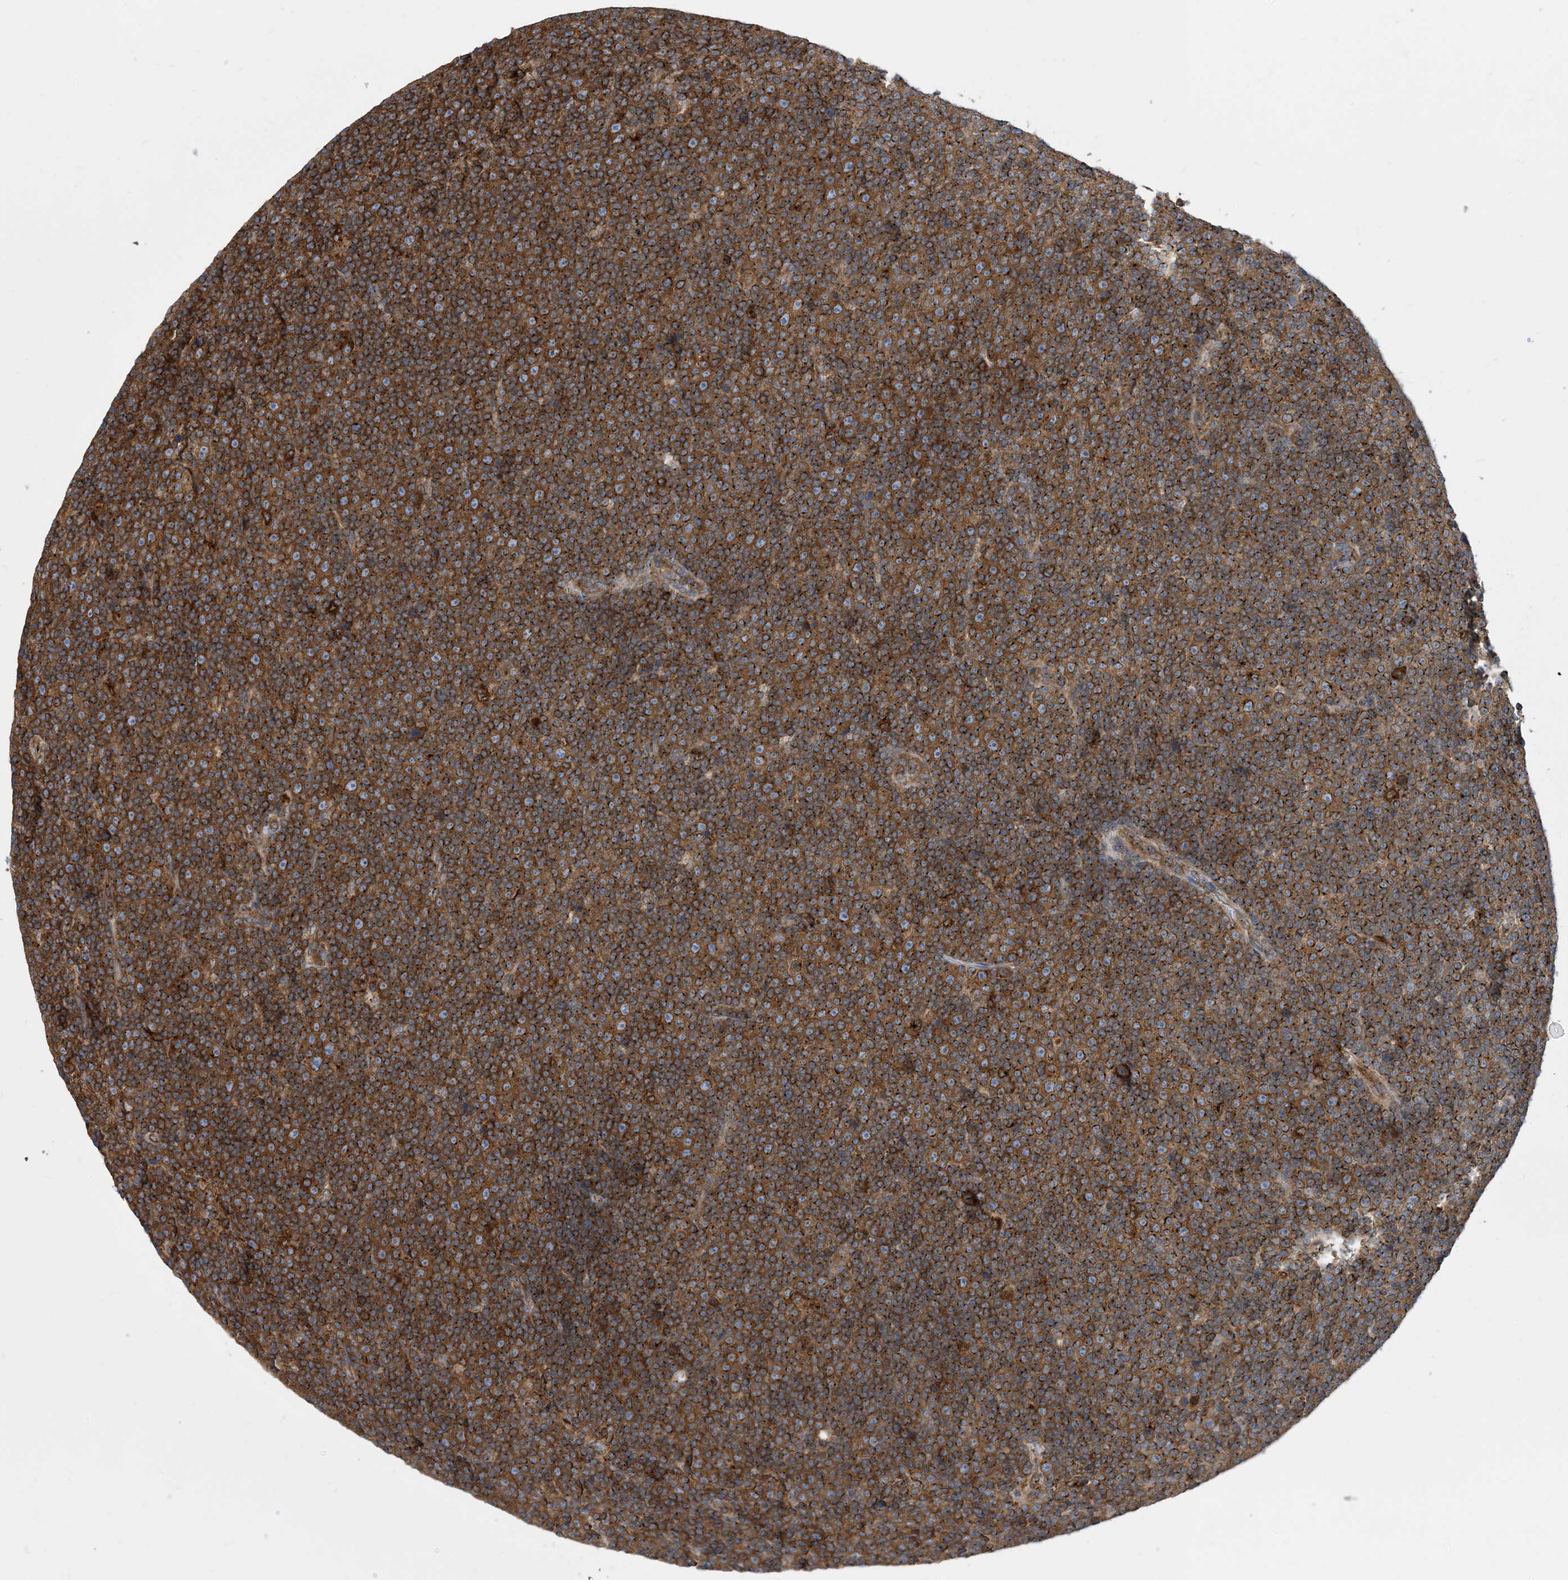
{"staining": {"intensity": "strong", "quantity": ">75%", "location": "cytoplasmic/membranous"}, "tissue": "lymphoma", "cell_type": "Tumor cells", "image_type": "cancer", "snomed": [{"axis": "morphology", "description": "Malignant lymphoma, non-Hodgkin's type, Low grade"}, {"axis": "topography", "description": "Lymph node"}], "caption": "Tumor cells exhibit strong cytoplasmic/membranous positivity in about >75% of cells in lymphoma. (Stains: DAB (3,3'-diaminobenzidine) in brown, nuclei in blue, Microscopy: brightfield microscopy at high magnification).", "gene": "DYNC1LI1", "patient": {"sex": "female", "age": 67}}